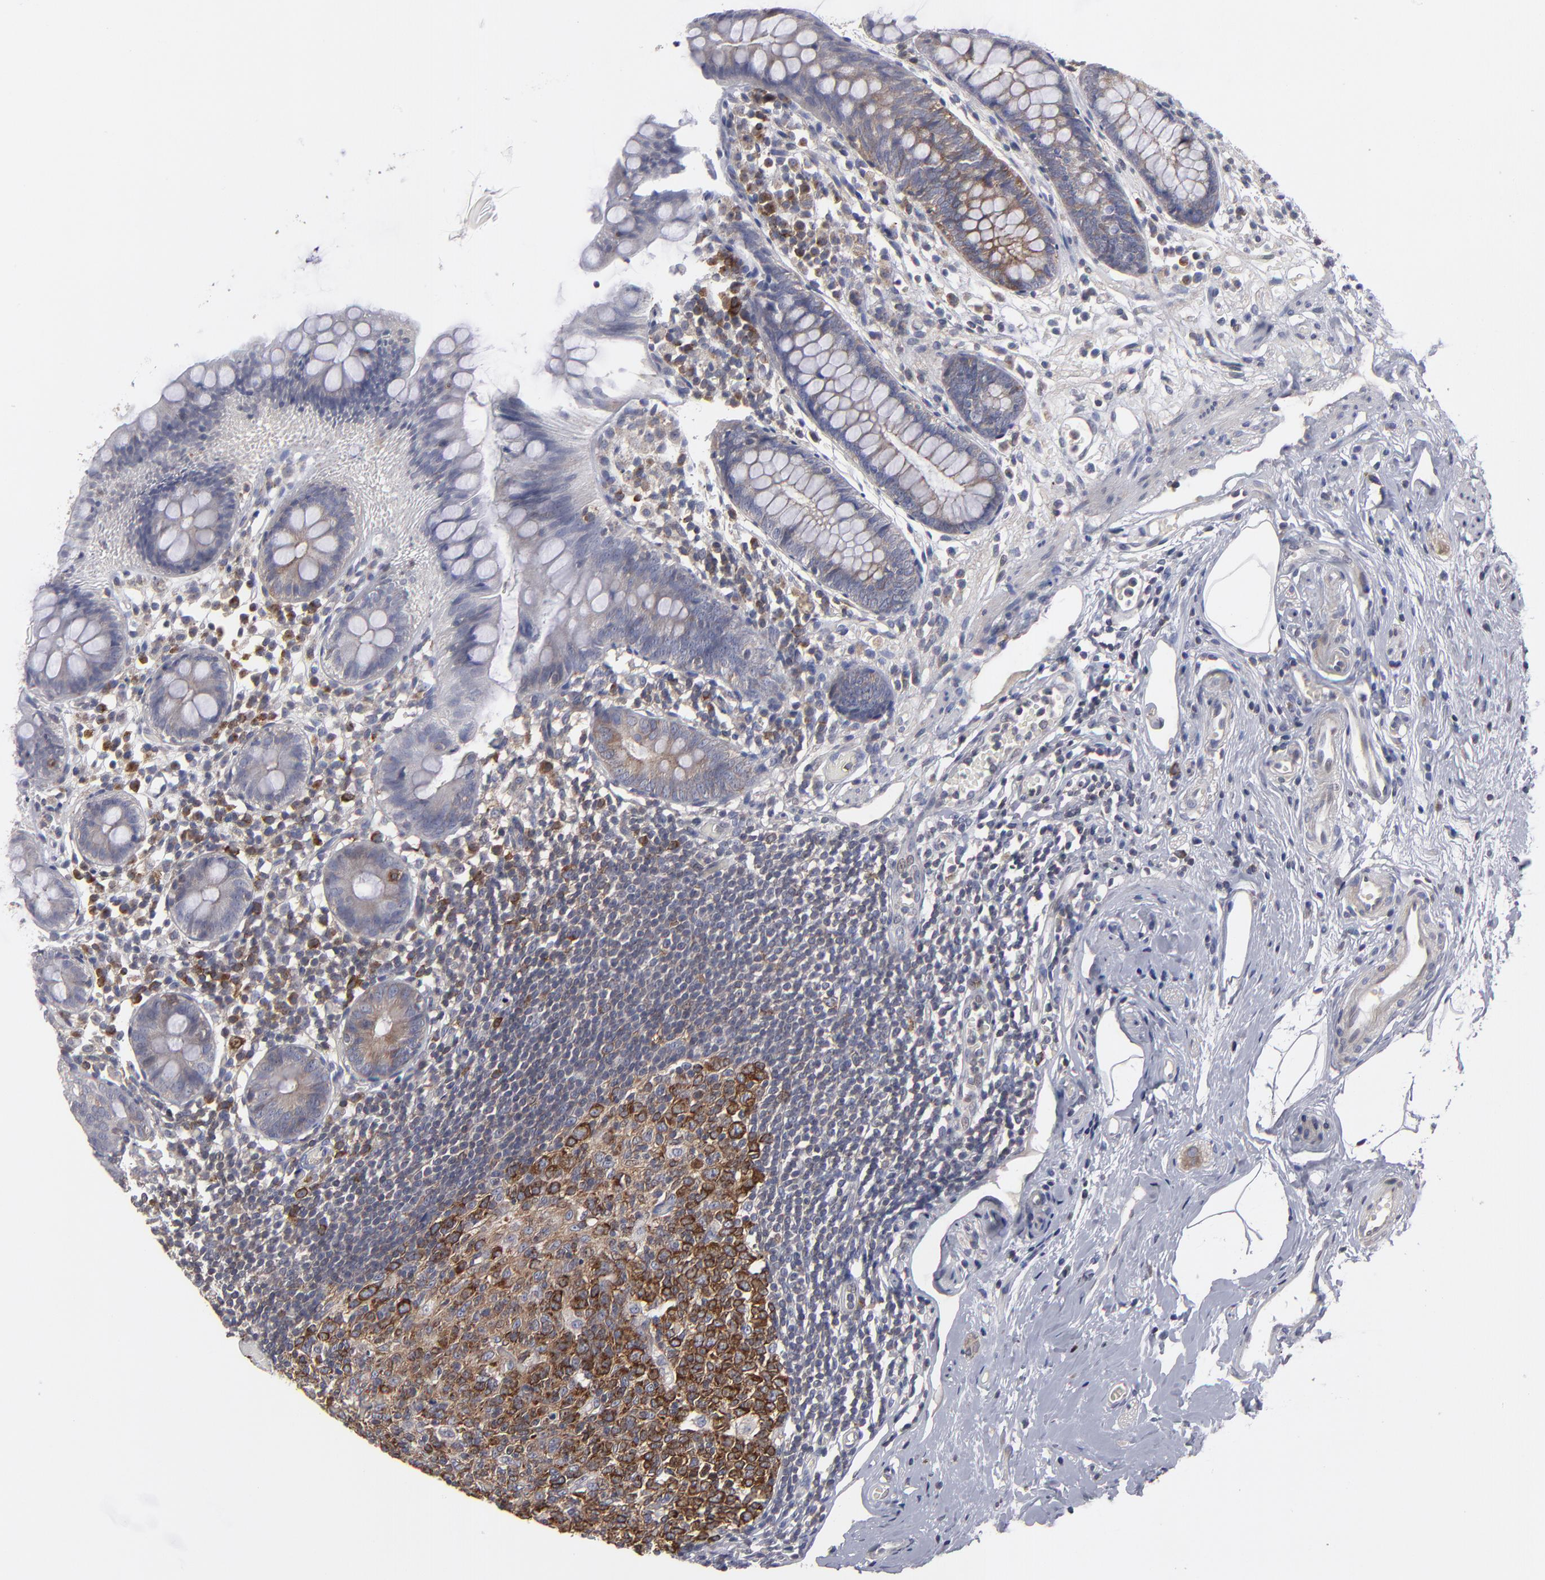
{"staining": {"intensity": "weak", "quantity": "25%-75%", "location": "cytoplasmic/membranous"}, "tissue": "appendix", "cell_type": "Glandular cells", "image_type": "normal", "snomed": [{"axis": "morphology", "description": "Normal tissue, NOS"}, {"axis": "topography", "description": "Appendix"}], "caption": "Immunohistochemical staining of normal appendix exhibits weak cytoplasmic/membranous protein expression in approximately 25%-75% of glandular cells.", "gene": "CEP97", "patient": {"sex": "male", "age": 38}}